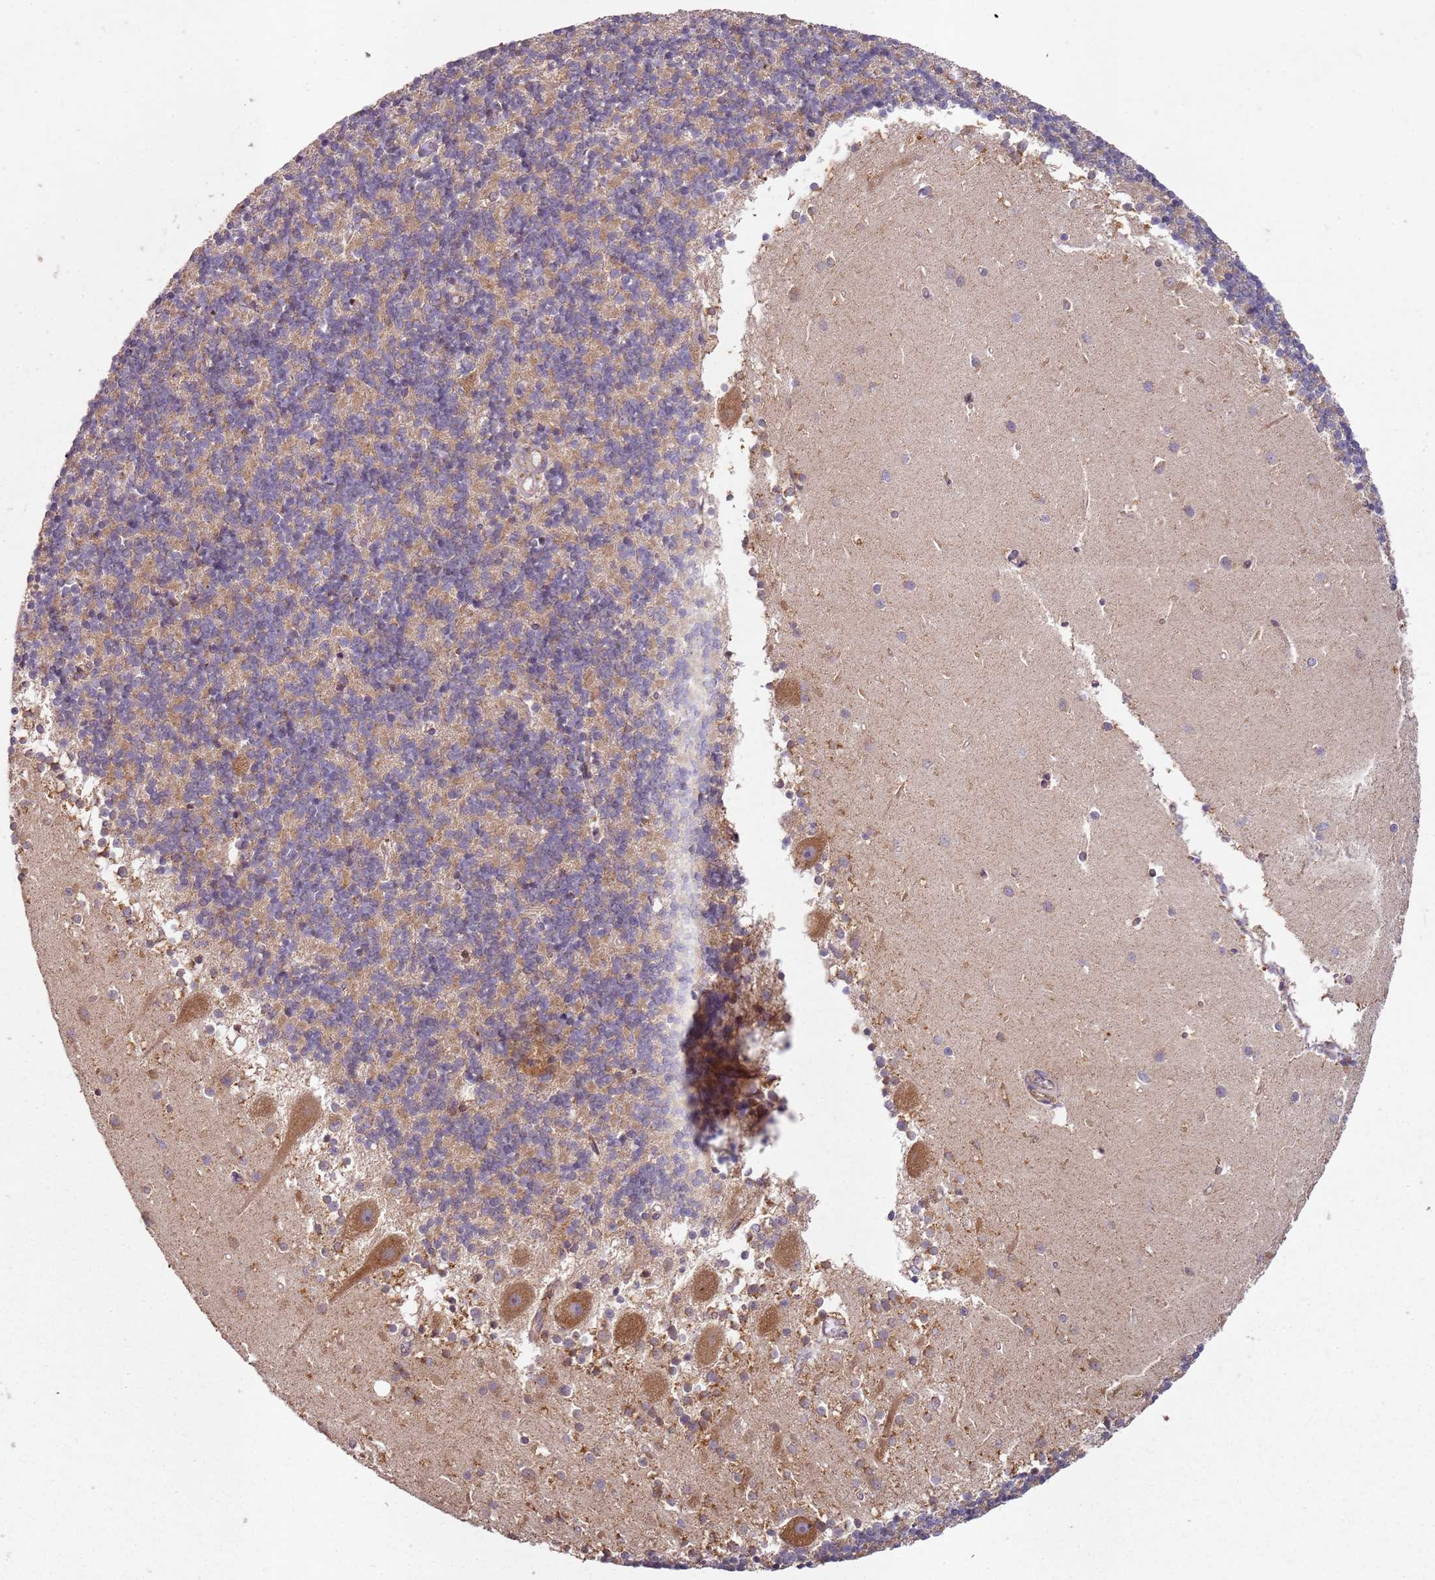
{"staining": {"intensity": "weak", "quantity": "<25%", "location": "cytoplasmic/membranous"}, "tissue": "cerebellum", "cell_type": "Cells in granular layer", "image_type": "normal", "snomed": [{"axis": "morphology", "description": "Normal tissue, NOS"}, {"axis": "topography", "description": "Cerebellum"}], "caption": "A high-resolution micrograph shows immunohistochemistry staining of normal cerebellum, which shows no significant positivity in cells in granular layer.", "gene": "ARFRP1", "patient": {"sex": "male", "age": 54}}